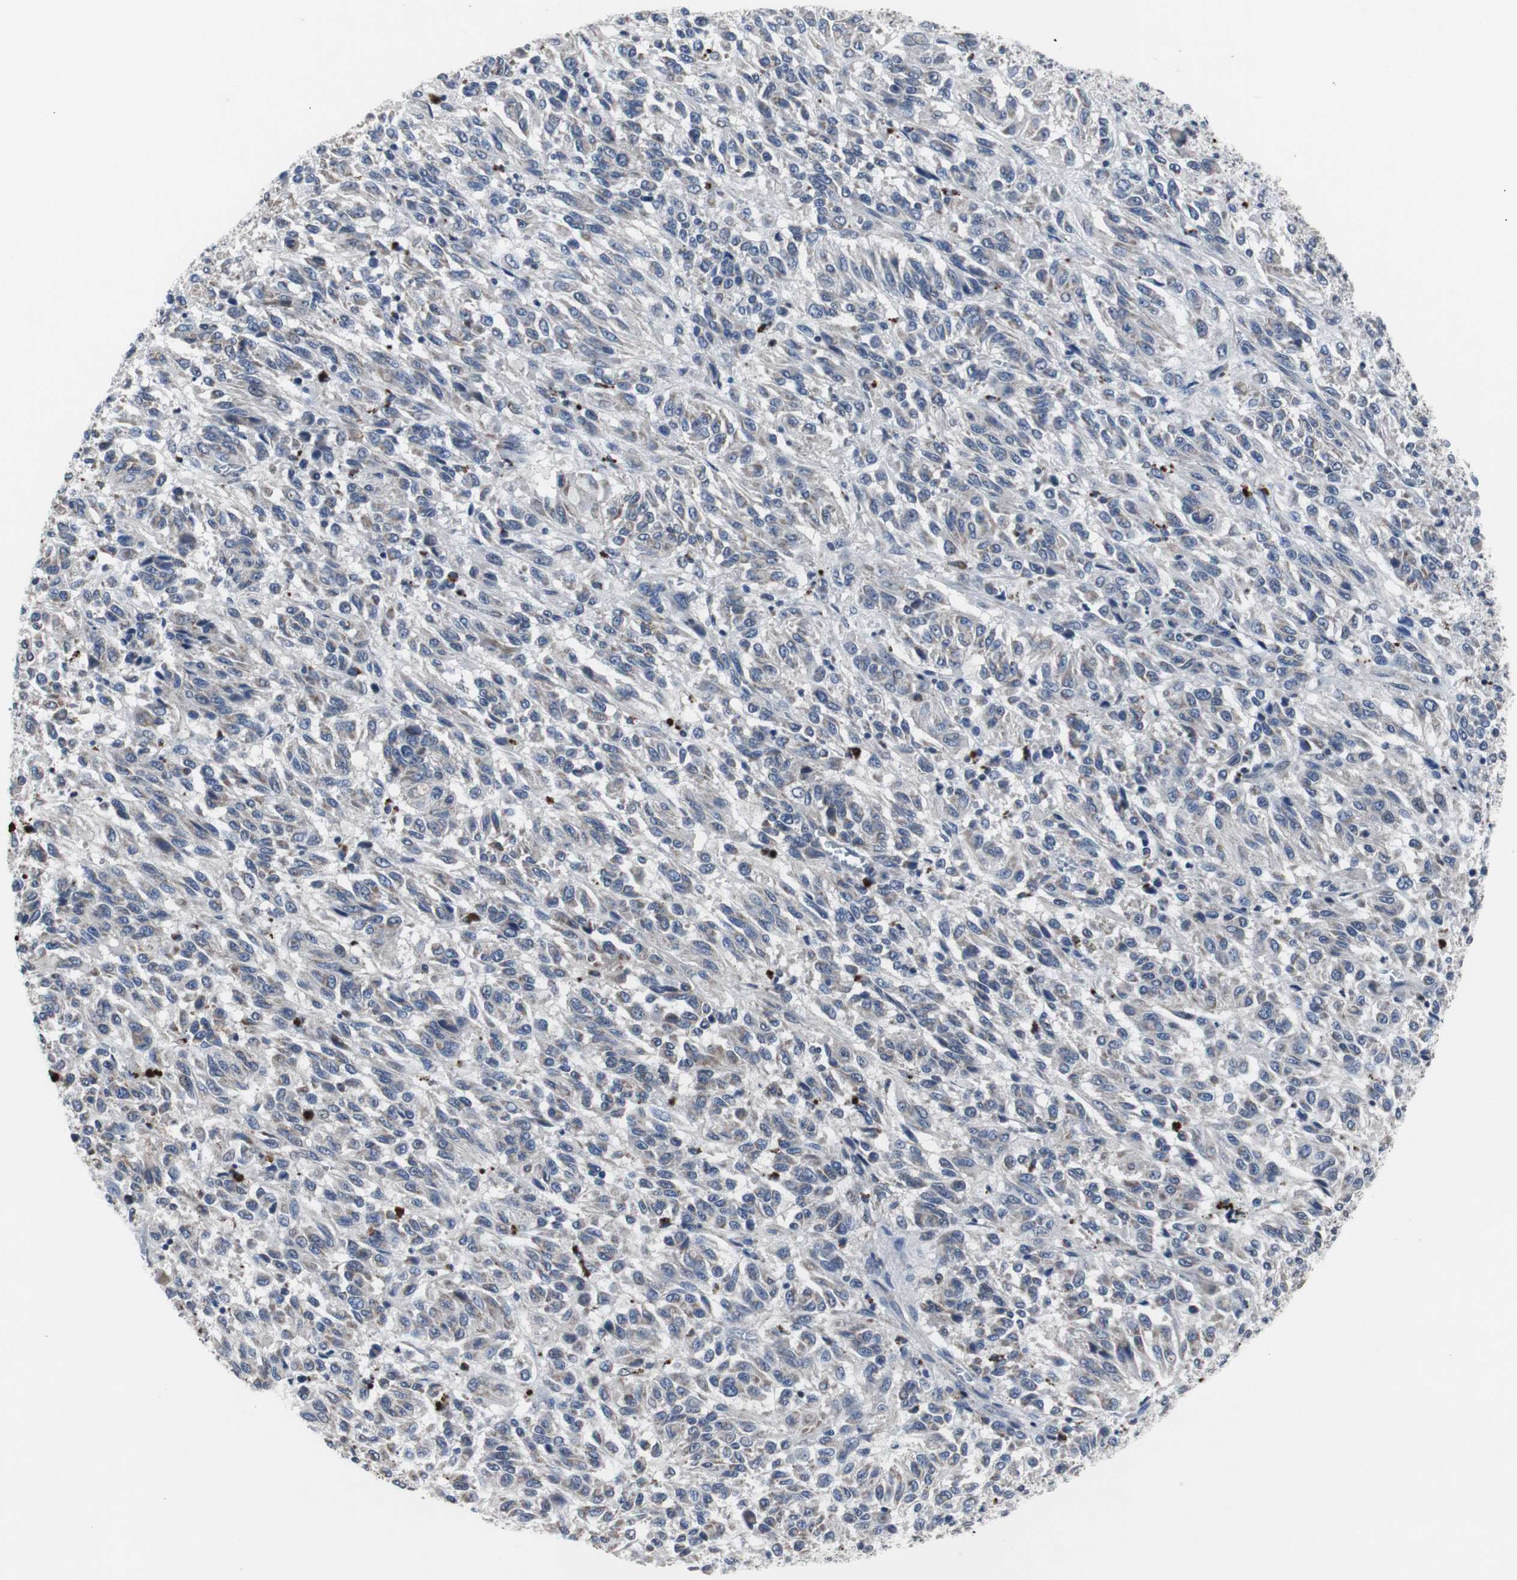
{"staining": {"intensity": "negative", "quantity": "none", "location": "none"}, "tissue": "melanoma", "cell_type": "Tumor cells", "image_type": "cancer", "snomed": [{"axis": "morphology", "description": "Malignant melanoma, Metastatic site"}, {"axis": "topography", "description": "Lung"}], "caption": "This is an immunohistochemistry histopathology image of malignant melanoma (metastatic site). There is no positivity in tumor cells.", "gene": "RBM47", "patient": {"sex": "male", "age": 64}}